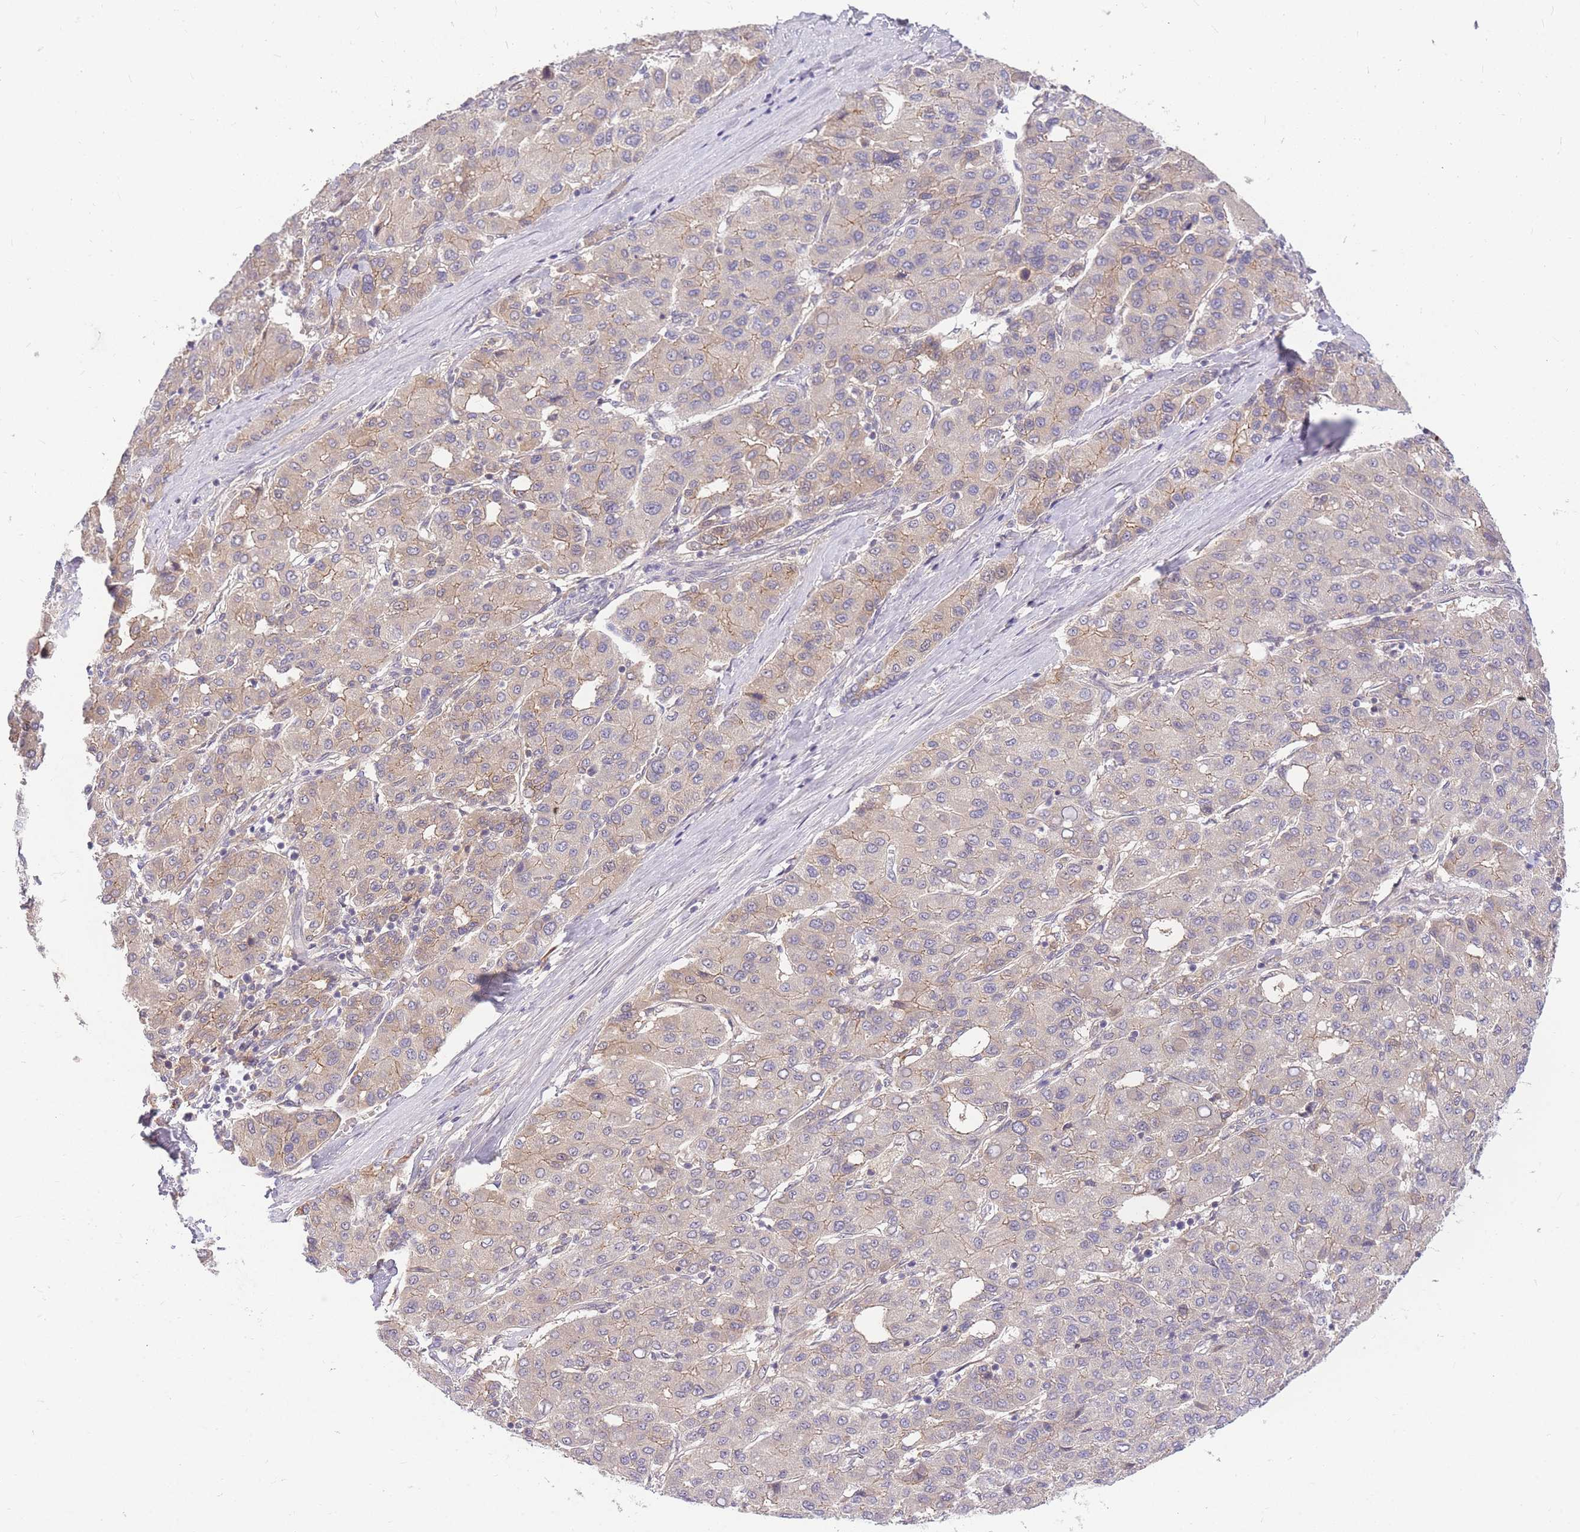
{"staining": {"intensity": "negative", "quantity": "none", "location": "none"}, "tissue": "liver cancer", "cell_type": "Tumor cells", "image_type": "cancer", "snomed": [{"axis": "morphology", "description": "Carcinoma, Hepatocellular, NOS"}, {"axis": "topography", "description": "Liver"}], "caption": "Liver cancer was stained to show a protein in brown. There is no significant staining in tumor cells.", "gene": "ZNF577", "patient": {"sex": "male", "age": 65}}